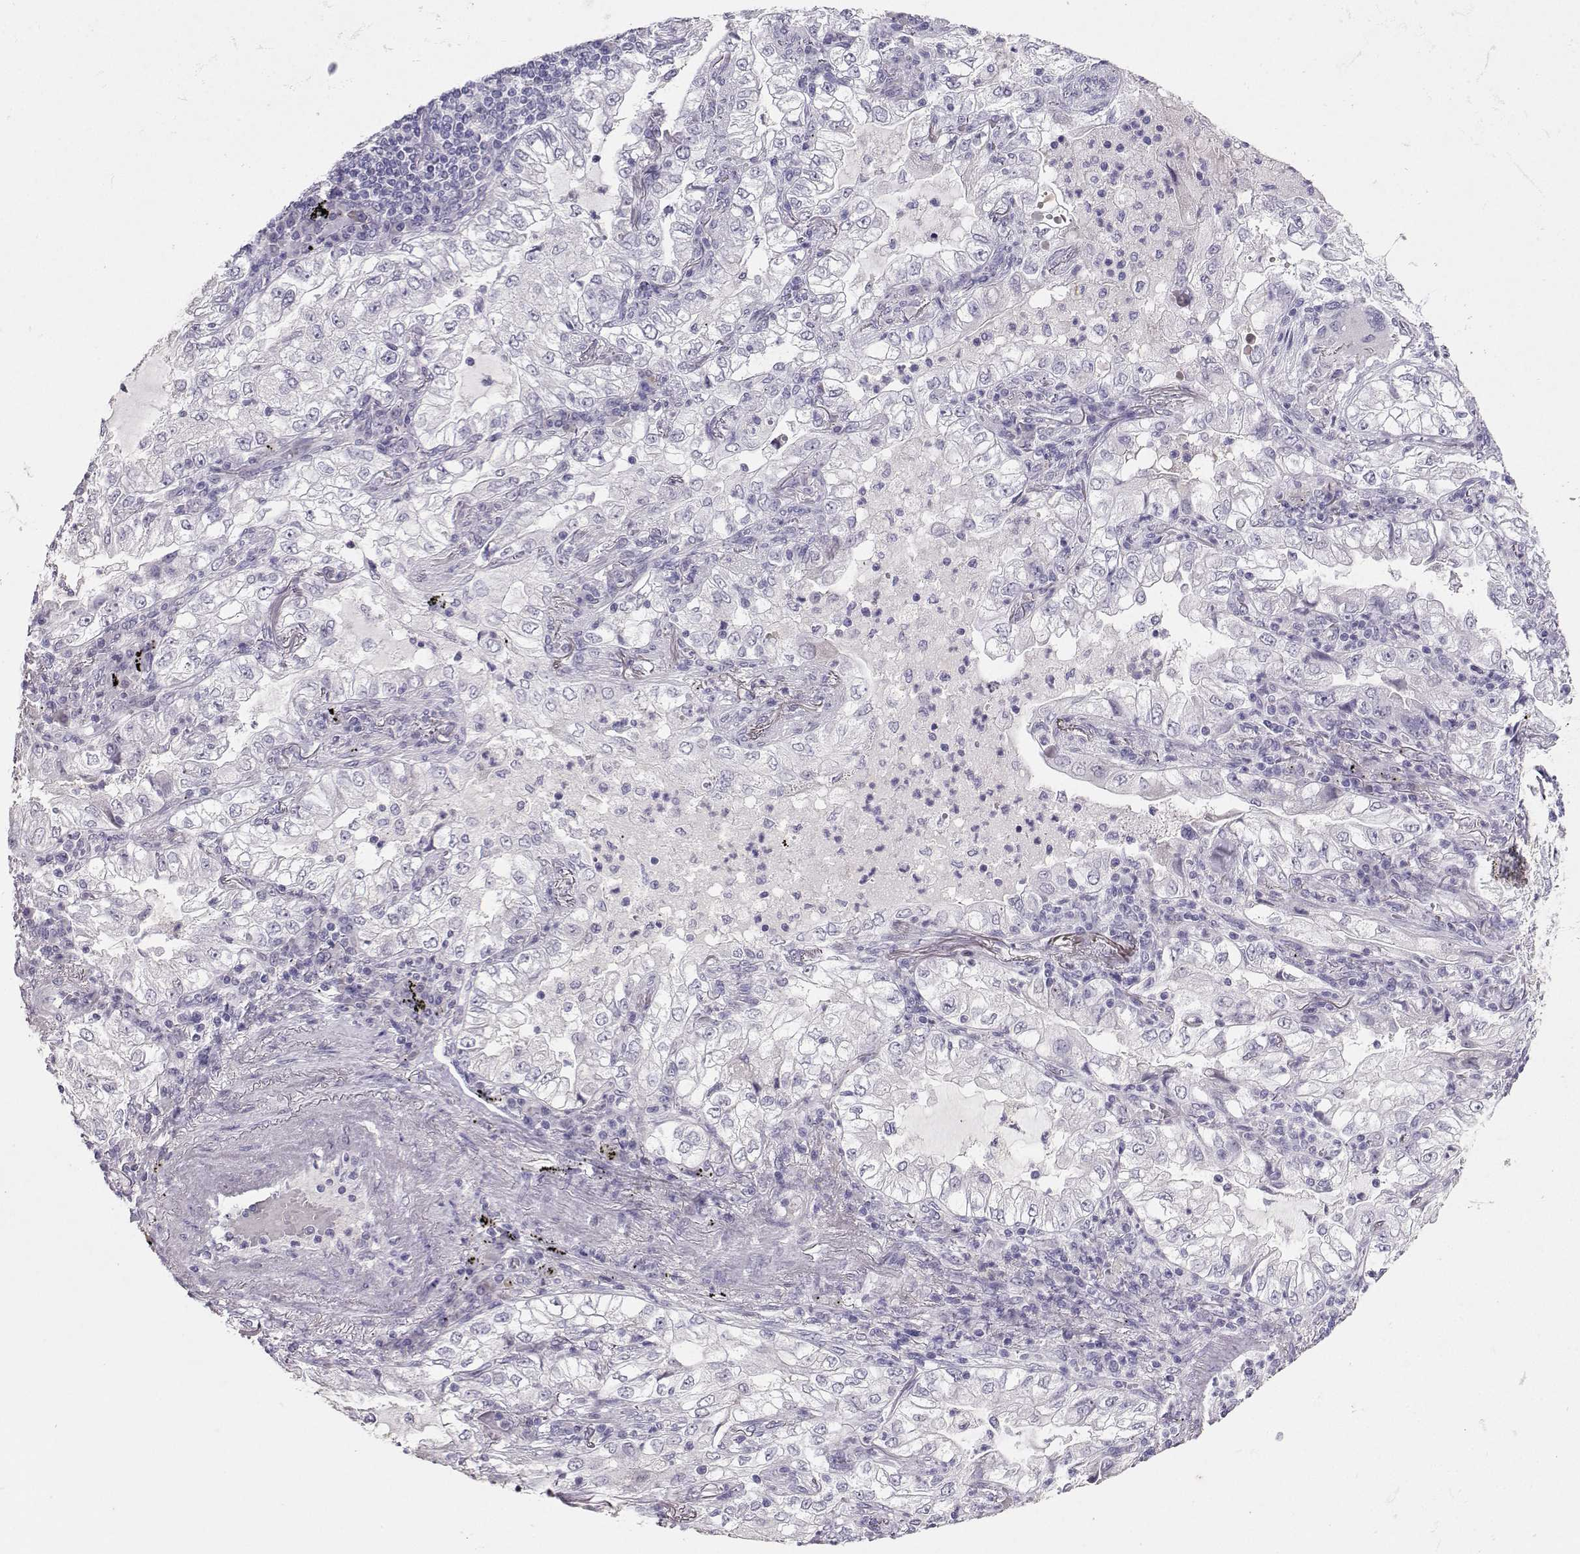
{"staining": {"intensity": "negative", "quantity": "none", "location": "none"}, "tissue": "lung cancer", "cell_type": "Tumor cells", "image_type": "cancer", "snomed": [{"axis": "morphology", "description": "Adenocarcinoma, NOS"}, {"axis": "topography", "description": "Lung"}], "caption": "Immunohistochemistry of human lung cancer displays no staining in tumor cells.", "gene": "CARTPT", "patient": {"sex": "female", "age": 73}}